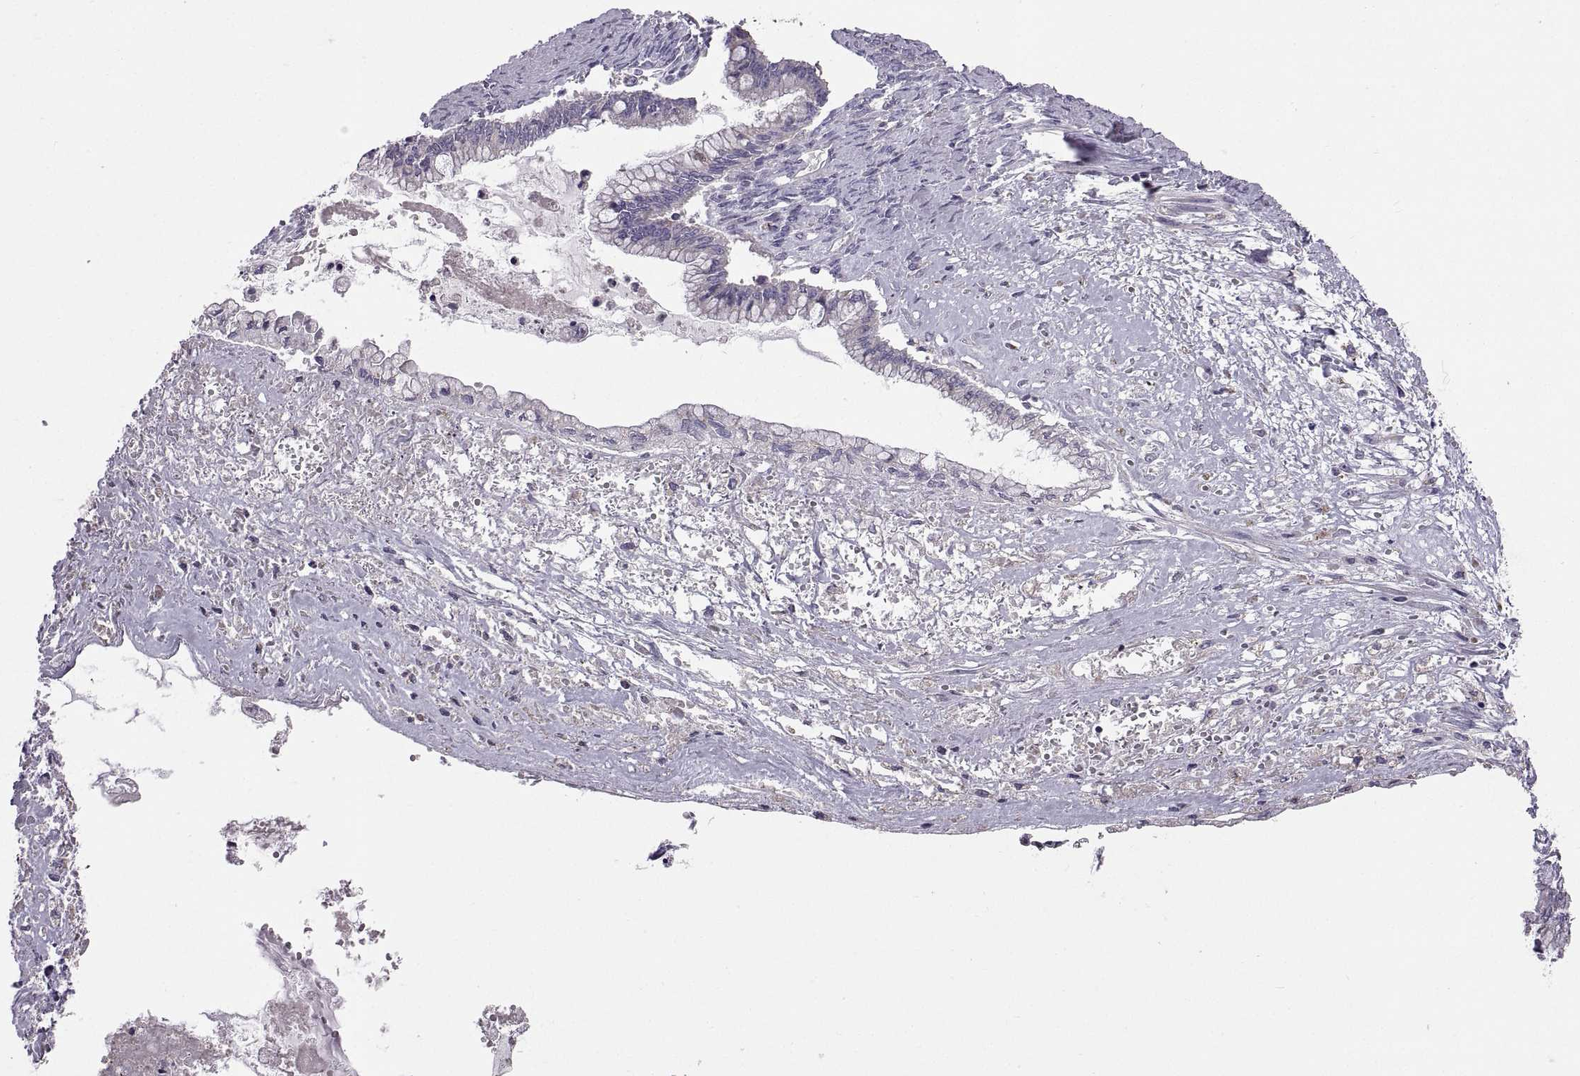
{"staining": {"intensity": "negative", "quantity": "none", "location": "none"}, "tissue": "ovarian cancer", "cell_type": "Tumor cells", "image_type": "cancer", "snomed": [{"axis": "morphology", "description": "Cystadenocarcinoma, mucinous, NOS"}, {"axis": "topography", "description": "Ovary"}], "caption": "Immunohistochemistry (IHC) of ovarian mucinous cystadenocarcinoma reveals no expression in tumor cells.", "gene": "ARSL", "patient": {"sex": "female", "age": 67}}